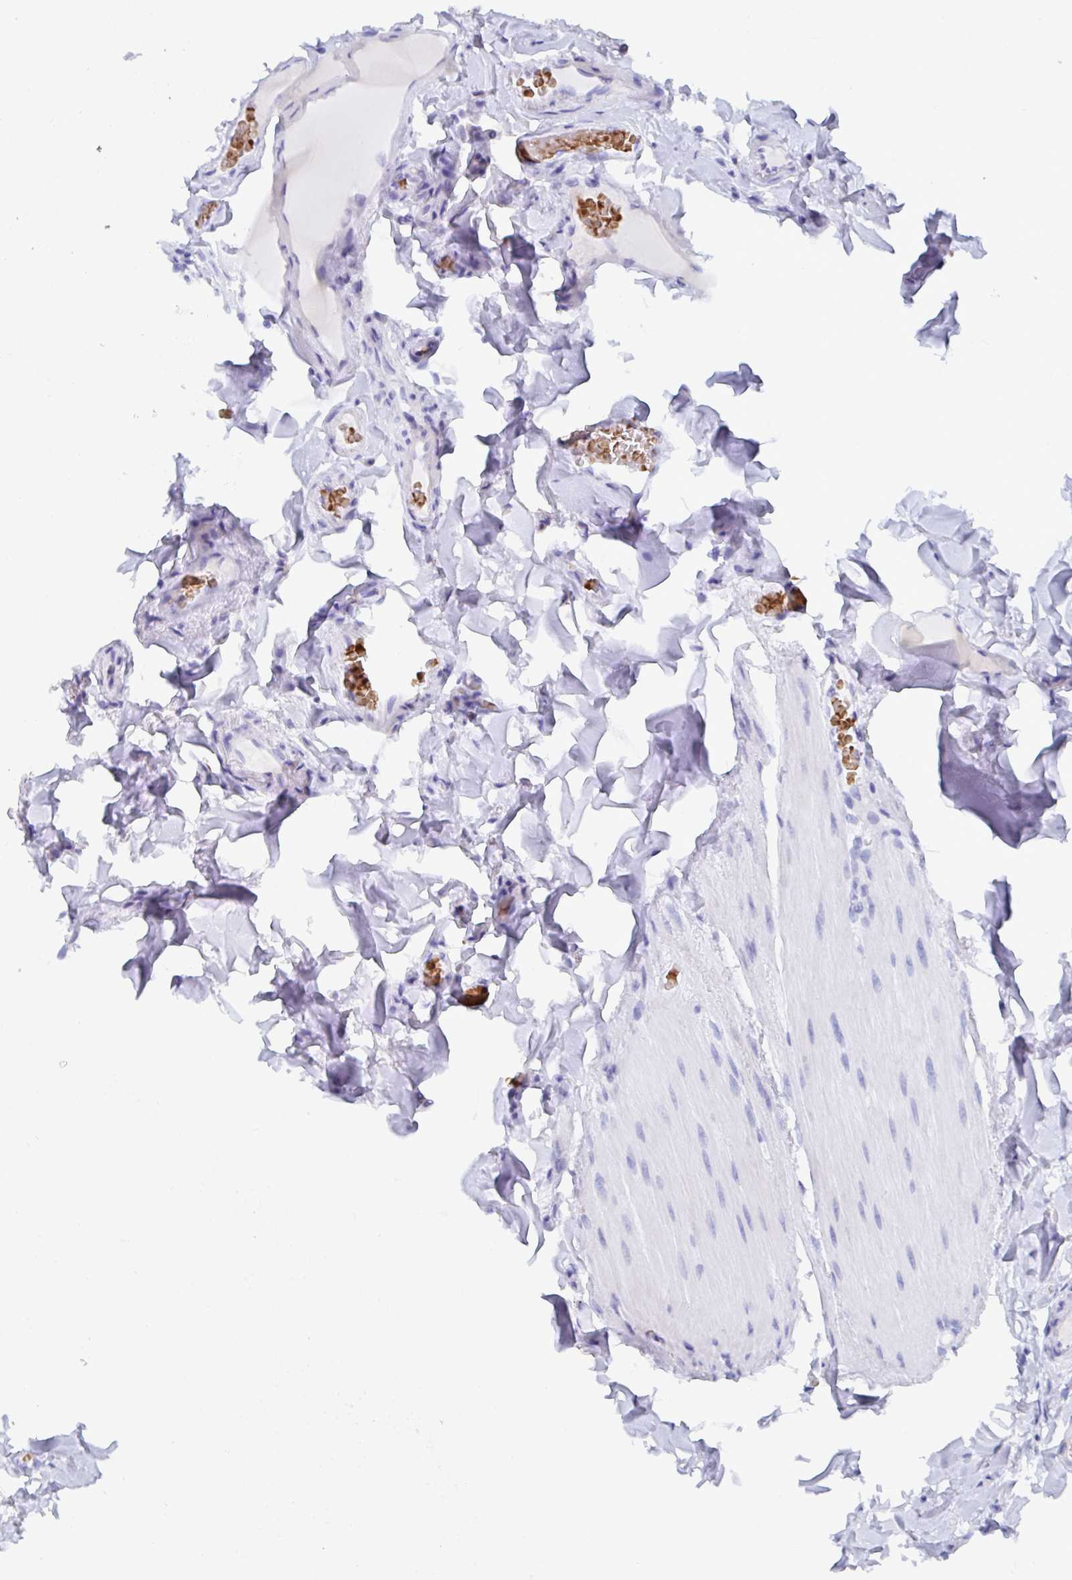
{"staining": {"intensity": "strong", "quantity": ">75%", "location": "cytoplasmic/membranous"}, "tissue": "small intestine", "cell_type": "Glandular cells", "image_type": "normal", "snomed": [{"axis": "morphology", "description": "Normal tissue, NOS"}, {"axis": "topography", "description": "Small intestine"}], "caption": "DAB immunohistochemical staining of normal small intestine displays strong cytoplasmic/membranous protein expression in approximately >75% of glandular cells.", "gene": "CLDN8", "patient": {"sex": "male", "age": 70}}